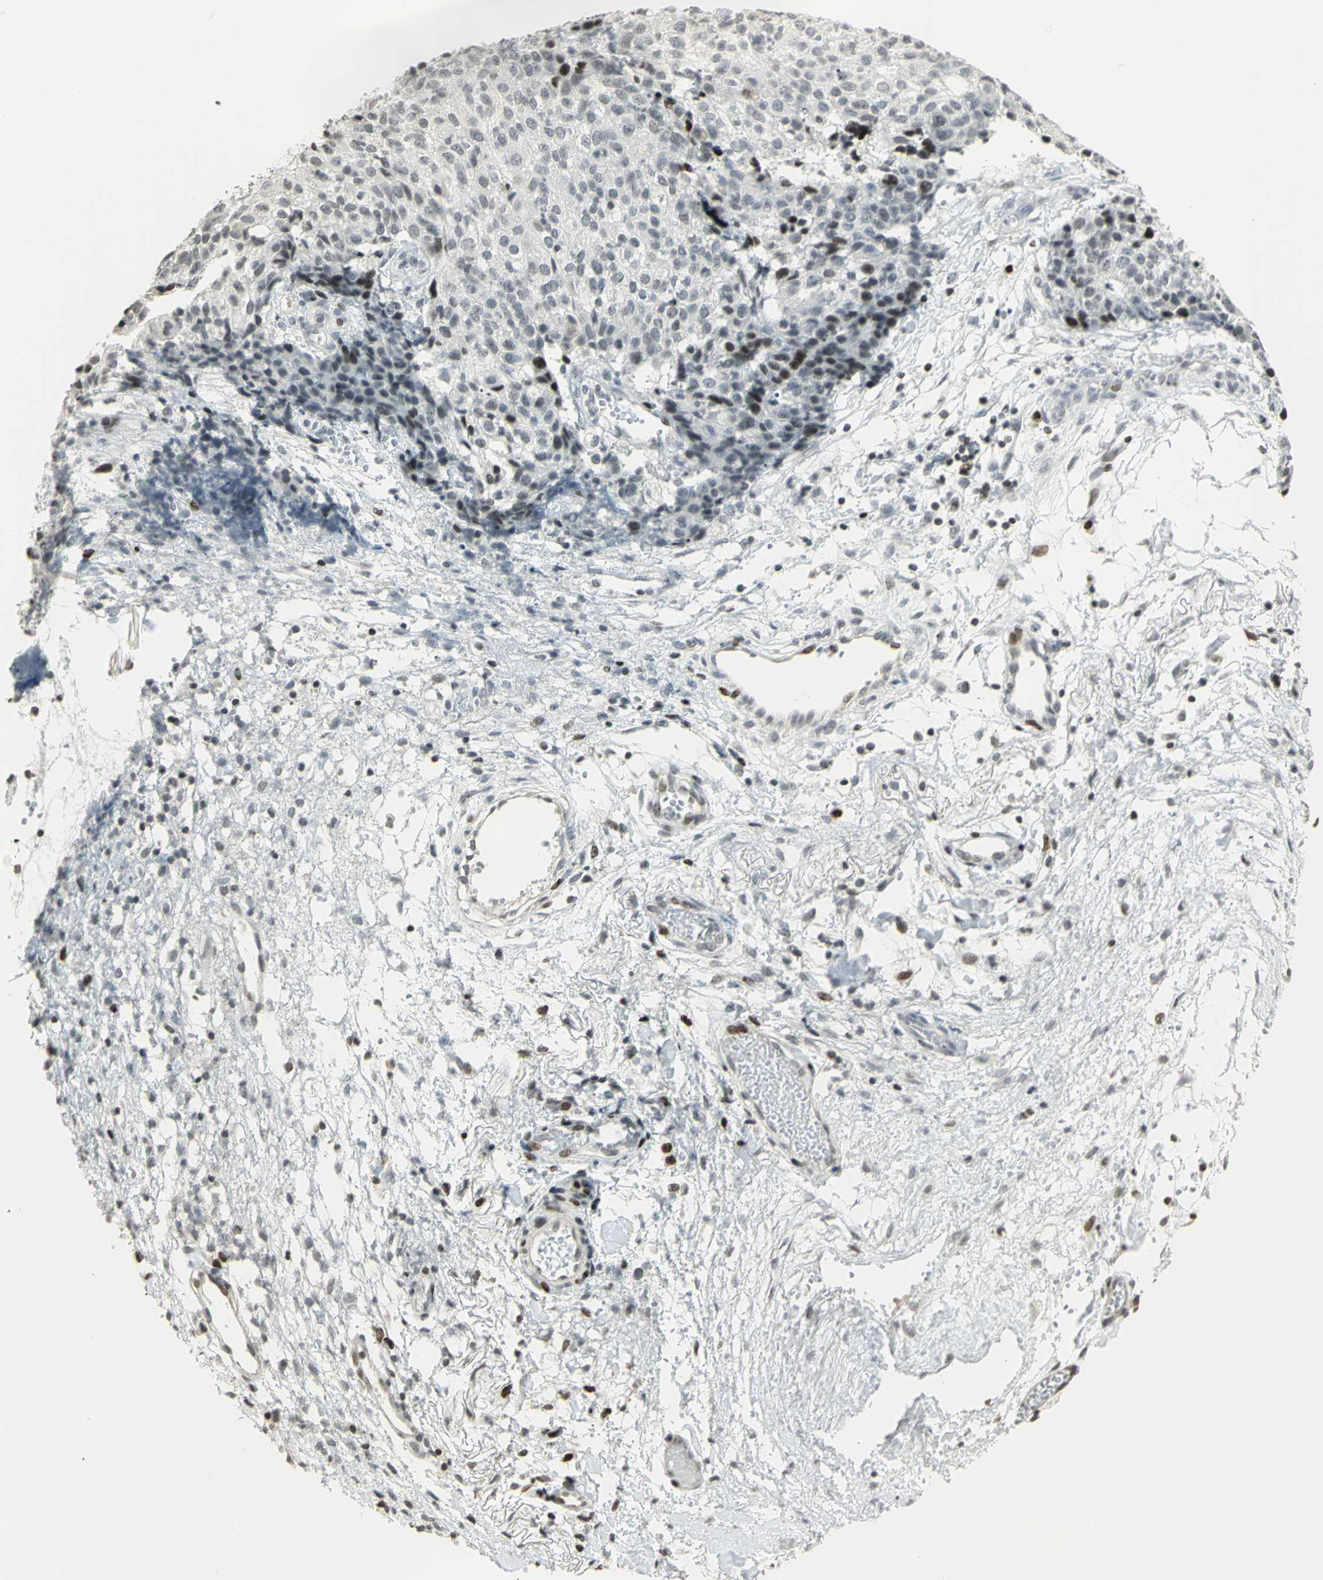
{"staining": {"intensity": "weak", "quantity": "<25%", "location": "nuclear"}, "tissue": "ovarian cancer", "cell_type": "Tumor cells", "image_type": "cancer", "snomed": [{"axis": "morphology", "description": "Carcinoma, endometroid"}, {"axis": "topography", "description": "Ovary"}], "caption": "The micrograph shows no significant positivity in tumor cells of ovarian cancer (endometroid carcinoma).", "gene": "KDM1A", "patient": {"sex": "female", "age": 42}}